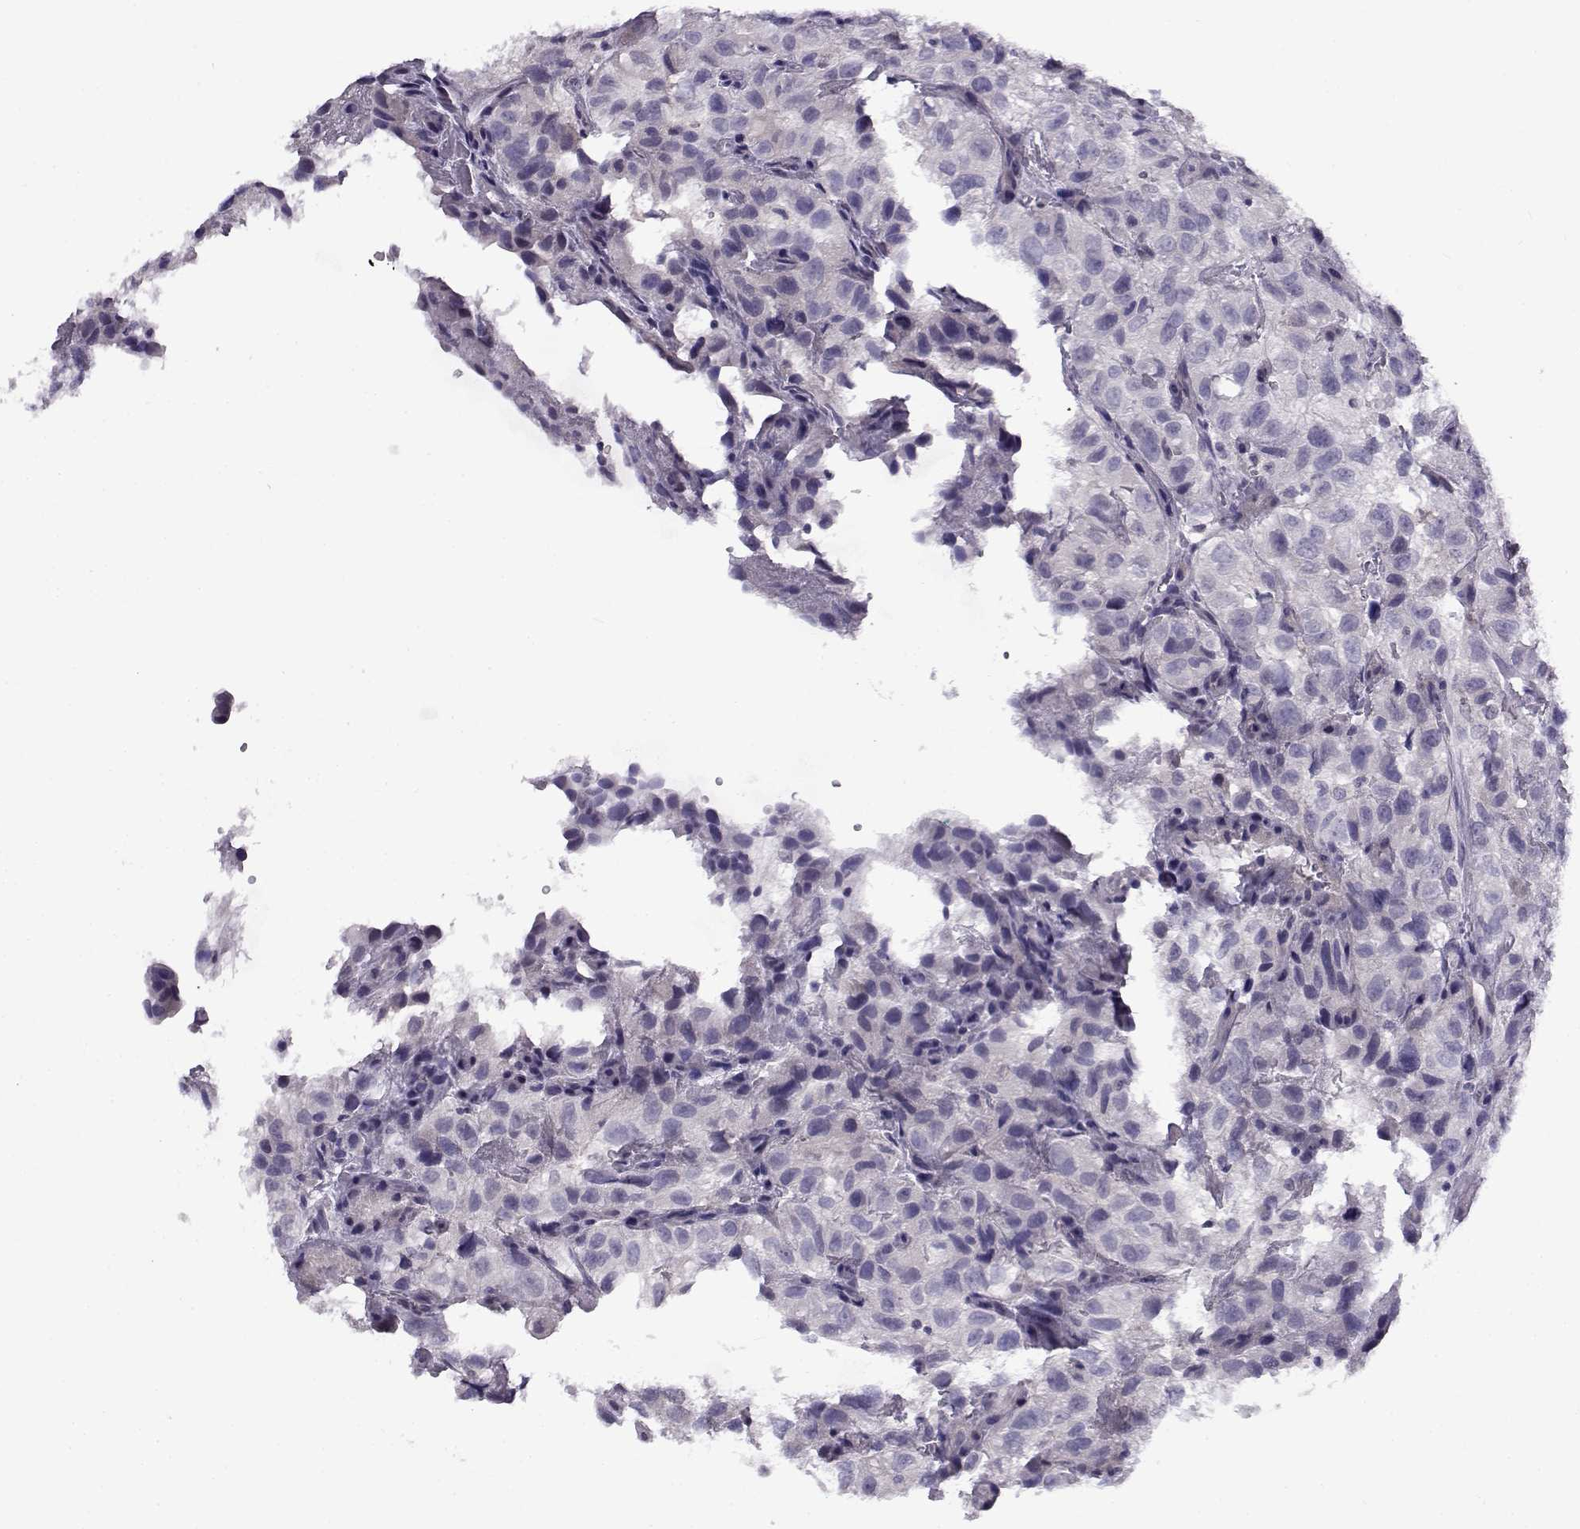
{"staining": {"intensity": "negative", "quantity": "none", "location": "none"}, "tissue": "renal cancer", "cell_type": "Tumor cells", "image_type": "cancer", "snomed": [{"axis": "morphology", "description": "Adenocarcinoma, NOS"}, {"axis": "topography", "description": "Kidney"}], "caption": "The immunohistochemistry (IHC) histopathology image has no significant staining in tumor cells of renal cancer tissue.", "gene": "FEZF1", "patient": {"sex": "male", "age": 64}}